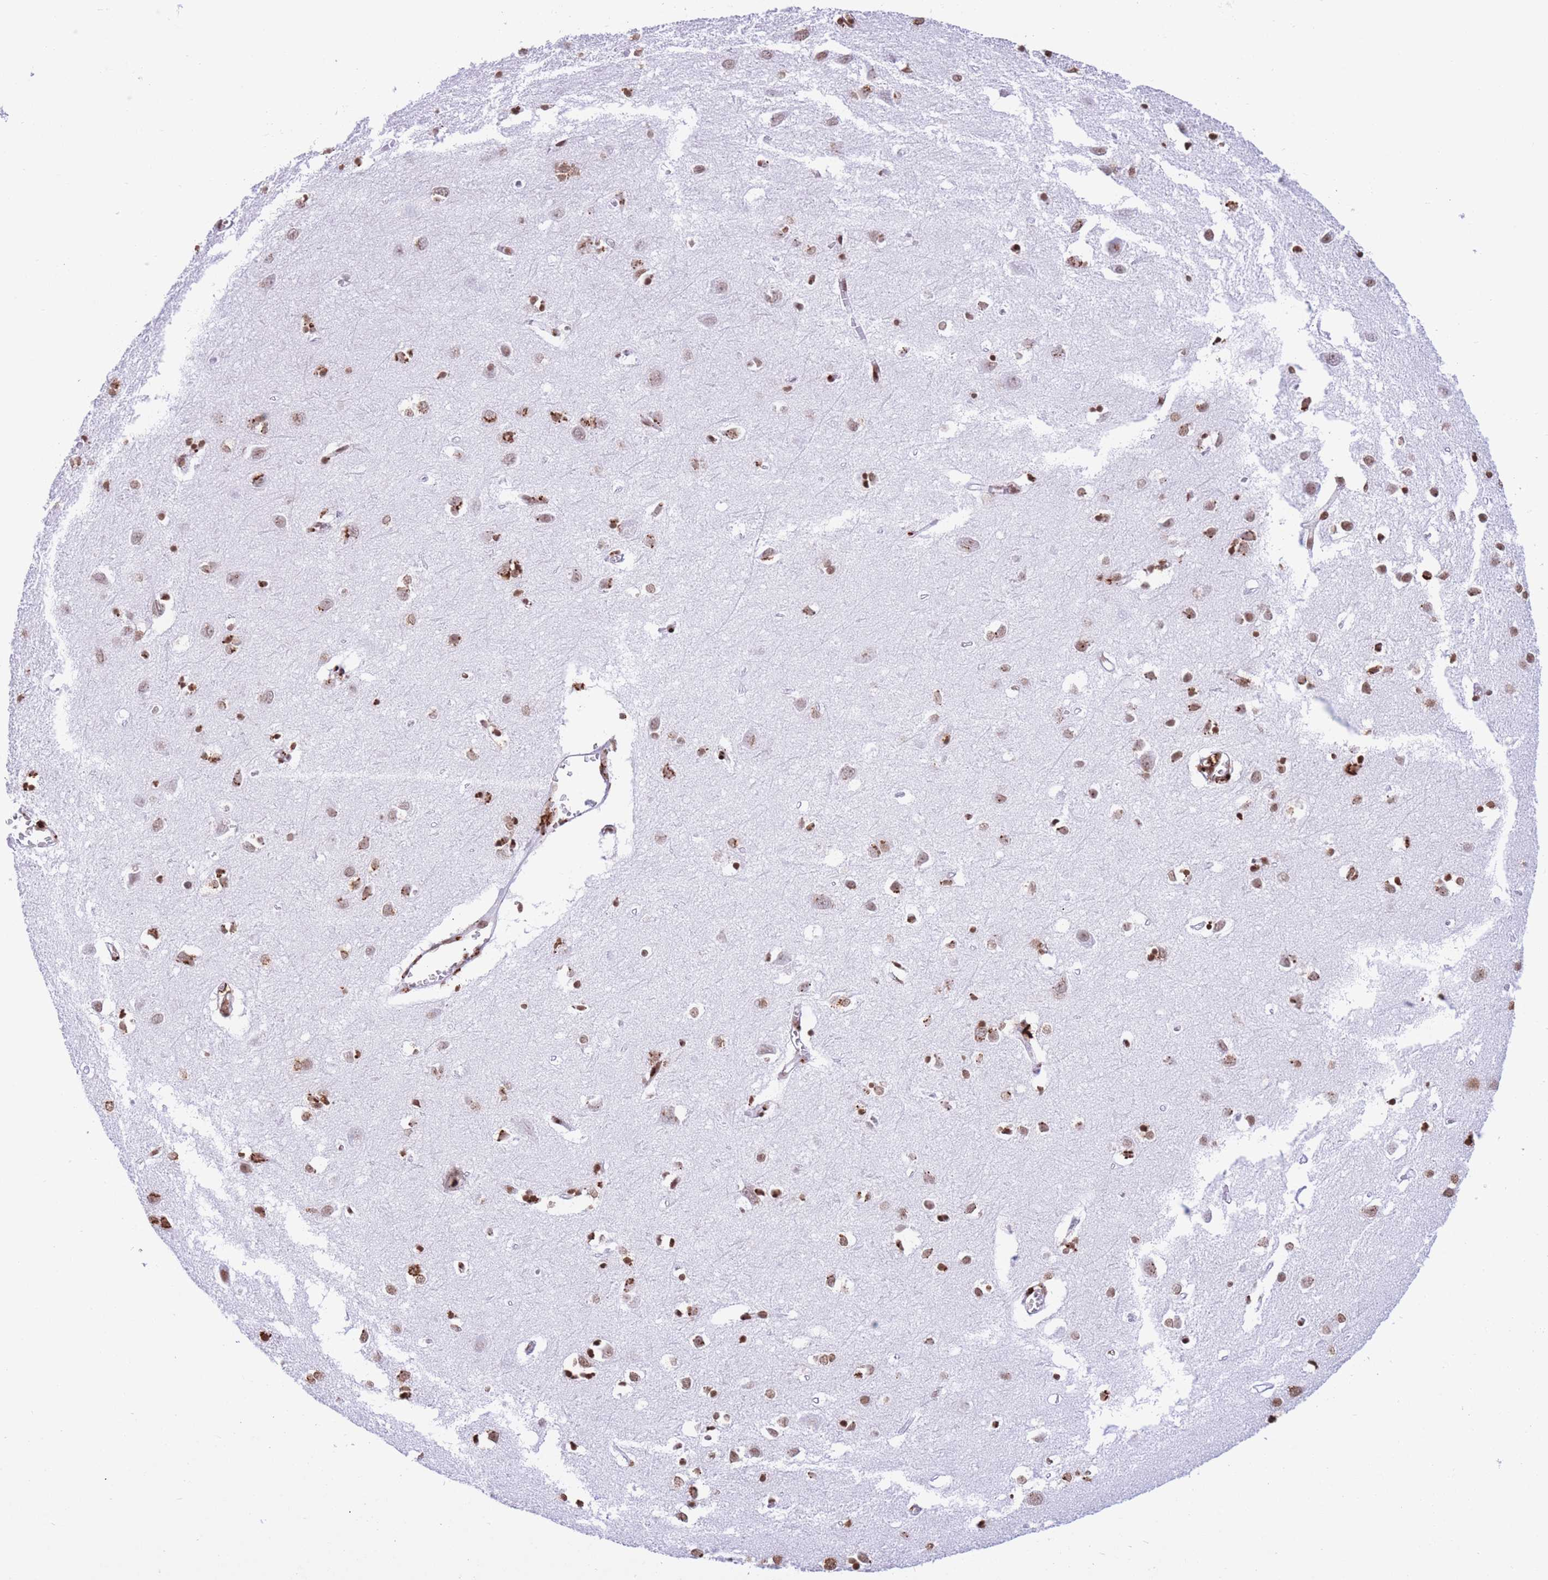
{"staining": {"intensity": "moderate", "quantity": ">75%", "location": "nuclear"}, "tissue": "cerebral cortex", "cell_type": "Endothelial cells", "image_type": "normal", "snomed": [{"axis": "morphology", "description": "Normal tissue, NOS"}, {"axis": "topography", "description": "Cerebral cortex"}], "caption": "Unremarkable cerebral cortex was stained to show a protein in brown. There is medium levels of moderate nuclear positivity in approximately >75% of endothelial cells. The staining was performed using DAB (3,3'-diaminobenzidine), with brown indicating positive protein expression. Nuclei are stained blue with hematoxylin.", "gene": "H2BC10", "patient": {"sex": "female", "age": 64}}